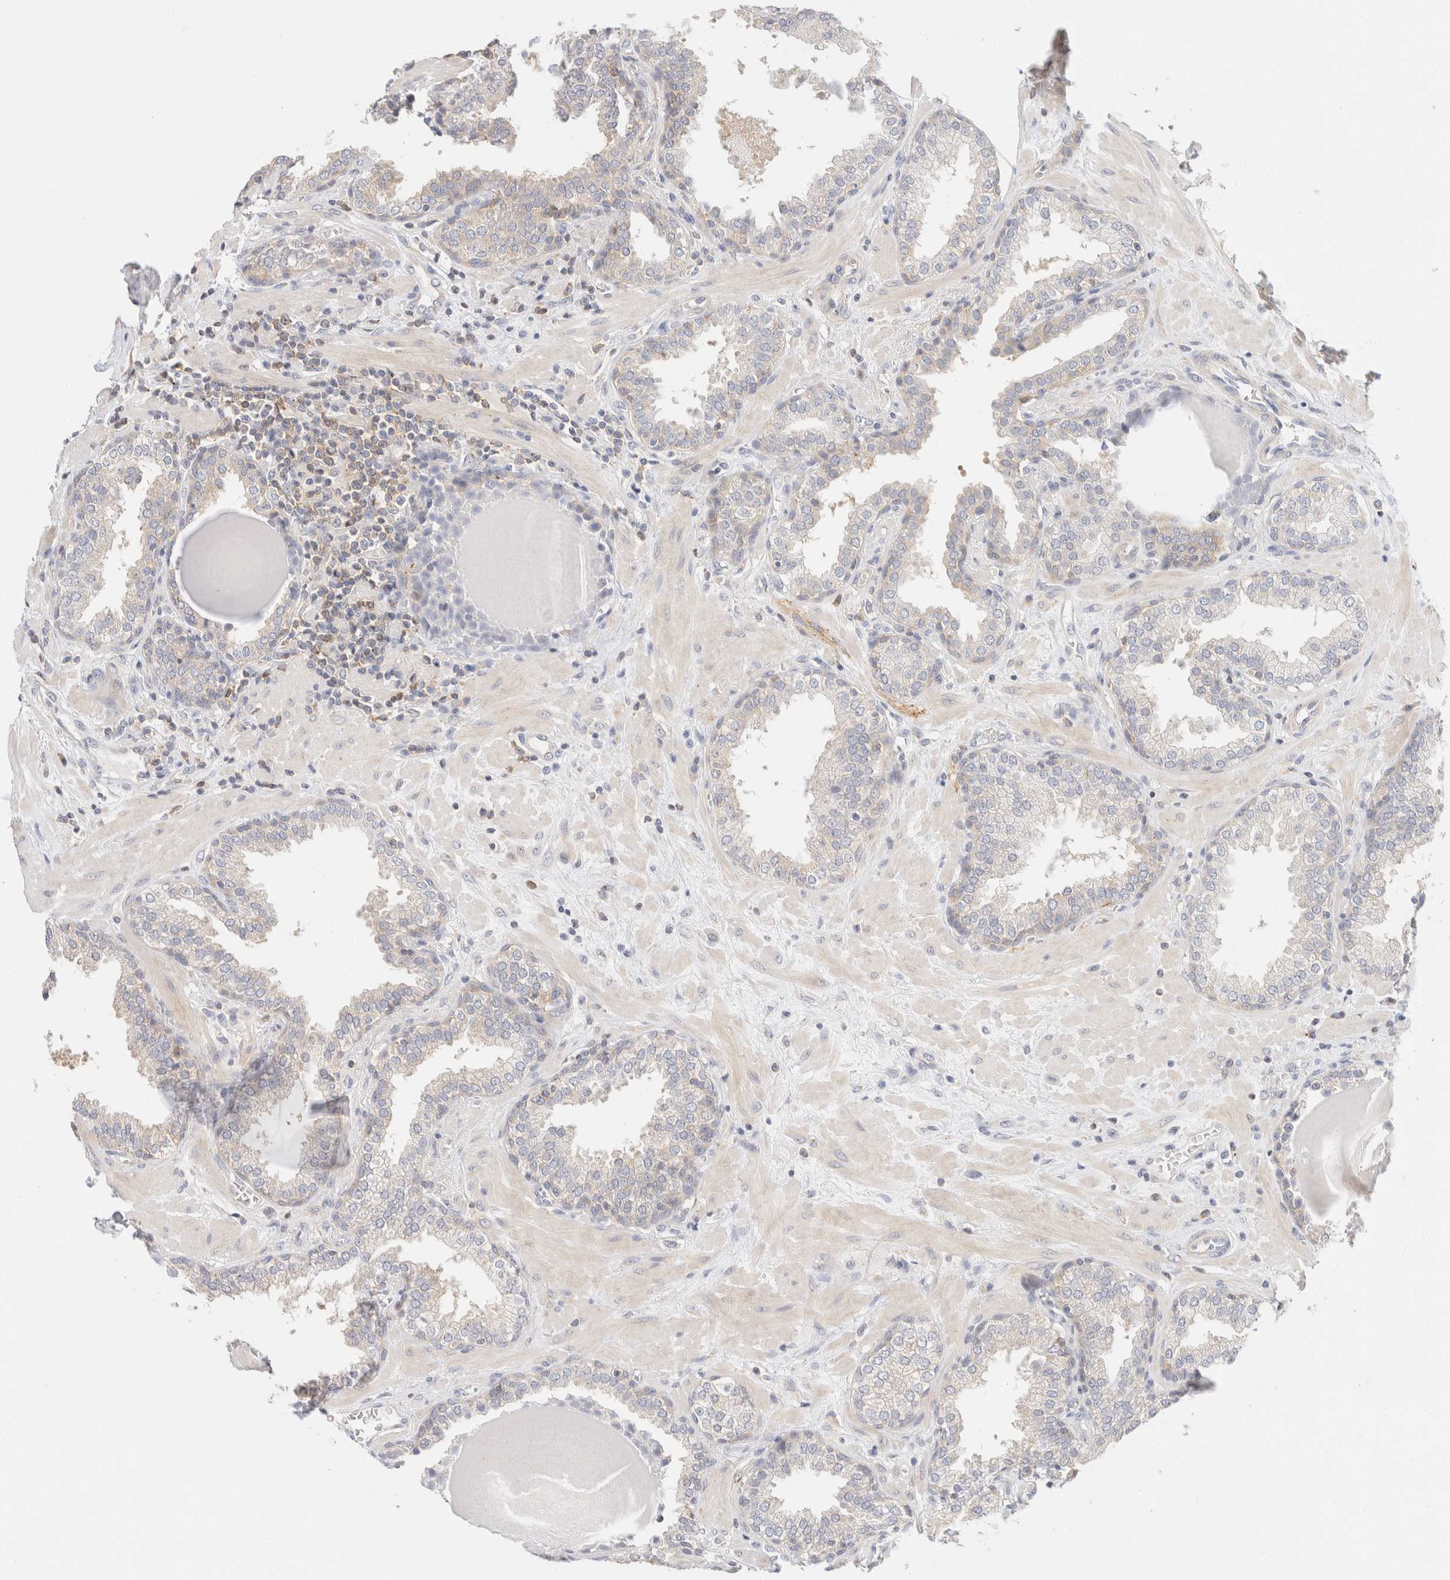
{"staining": {"intensity": "weak", "quantity": "<25%", "location": "cytoplasmic/membranous"}, "tissue": "prostate", "cell_type": "Glandular cells", "image_type": "normal", "snomed": [{"axis": "morphology", "description": "Normal tissue, NOS"}, {"axis": "topography", "description": "Prostate"}], "caption": "Micrograph shows no significant protein expression in glandular cells of benign prostate. The staining is performed using DAB brown chromogen with nuclei counter-stained in using hematoxylin.", "gene": "SH3GLB2", "patient": {"sex": "male", "age": 51}}